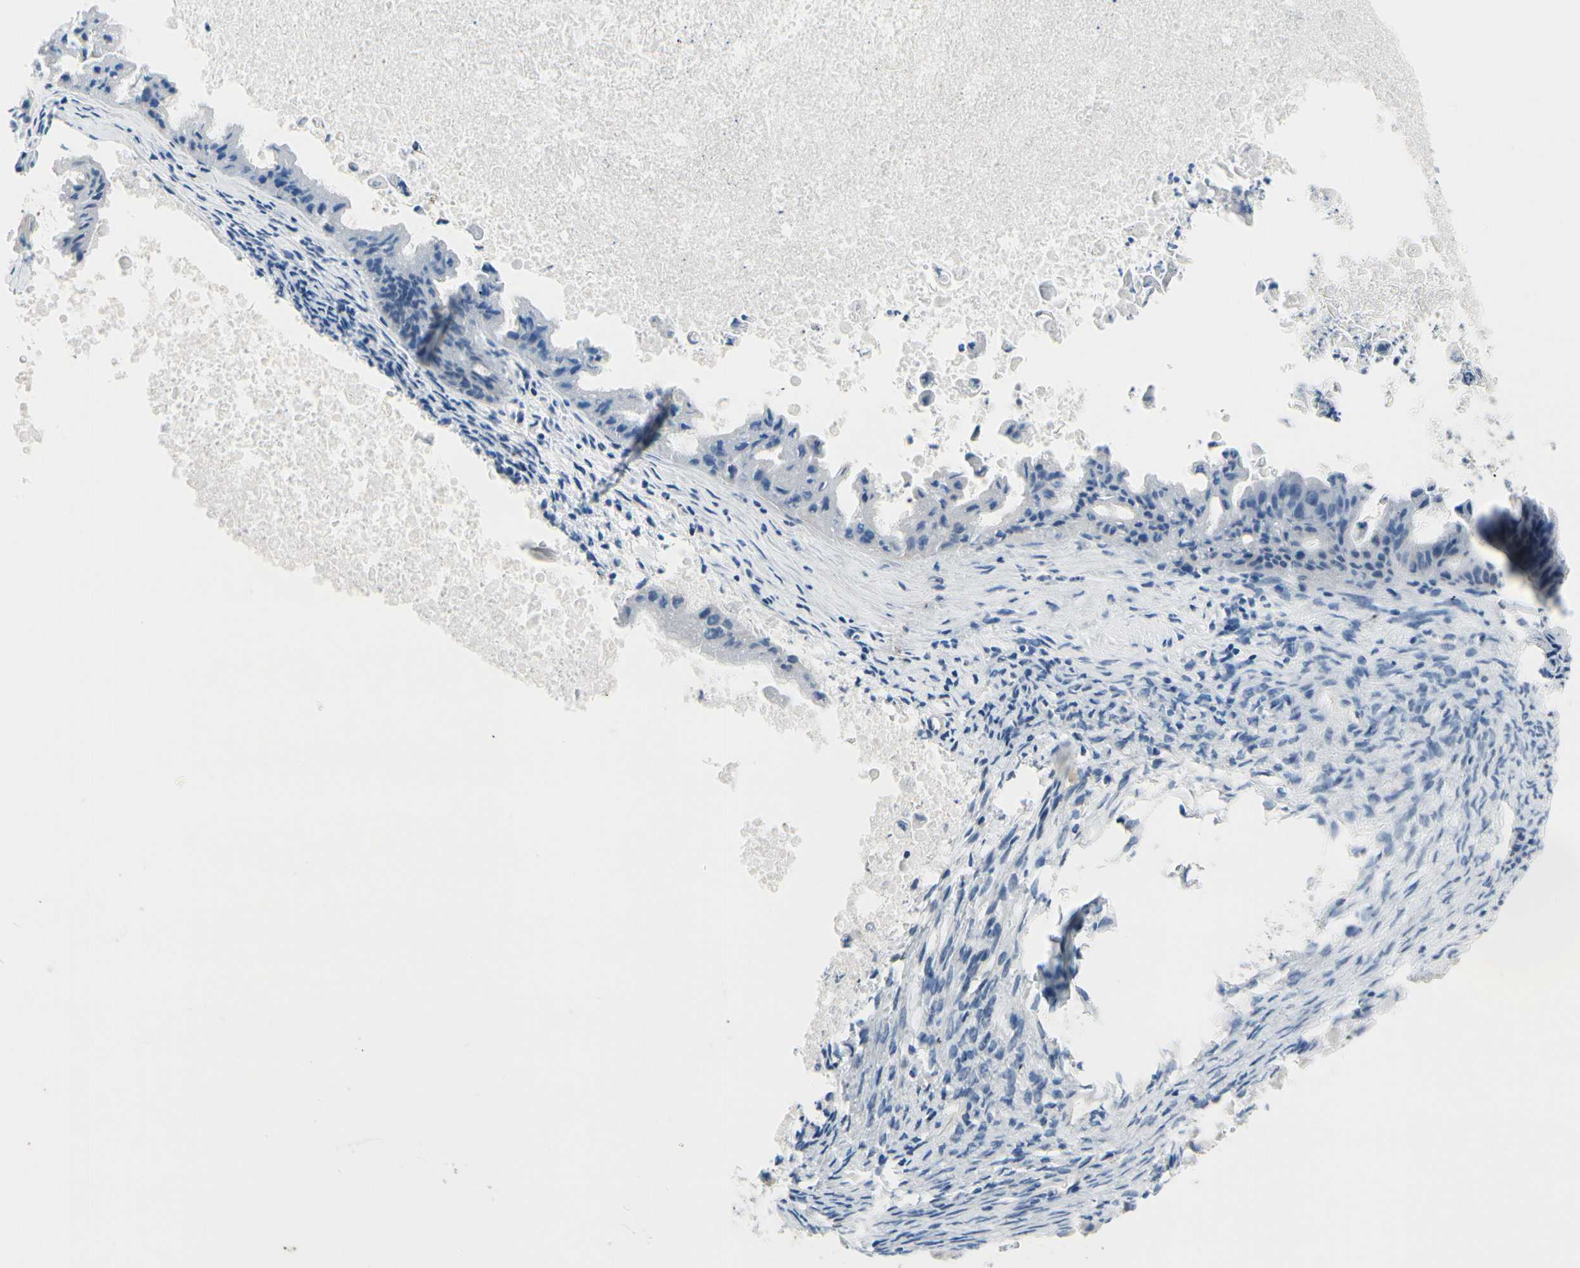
{"staining": {"intensity": "negative", "quantity": "none", "location": "none"}, "tissue": "ovarian cancer", "cell_type": "Tumor cells", "image_type": "cancer", "snomed": [{"axis": "morphology", "description": "Cystadenocarcinoma, mucinous, NOS"}, {"axis": "topography", "description": "Ovary"}], "caption": "Immunohistochemistry micrograph of human ovarian cancer stained for a protein (brown), which exhibits no expression in tumor cells. The staining was performed using DAB (3,3'-diaminobenzidine) to visualize the protein expression in brown, while the nuclei were stained in blue with hematoxylin (Magnification: 20x).", "gene": "FCER2", "patient": {"sex": "female", "age": 37}}